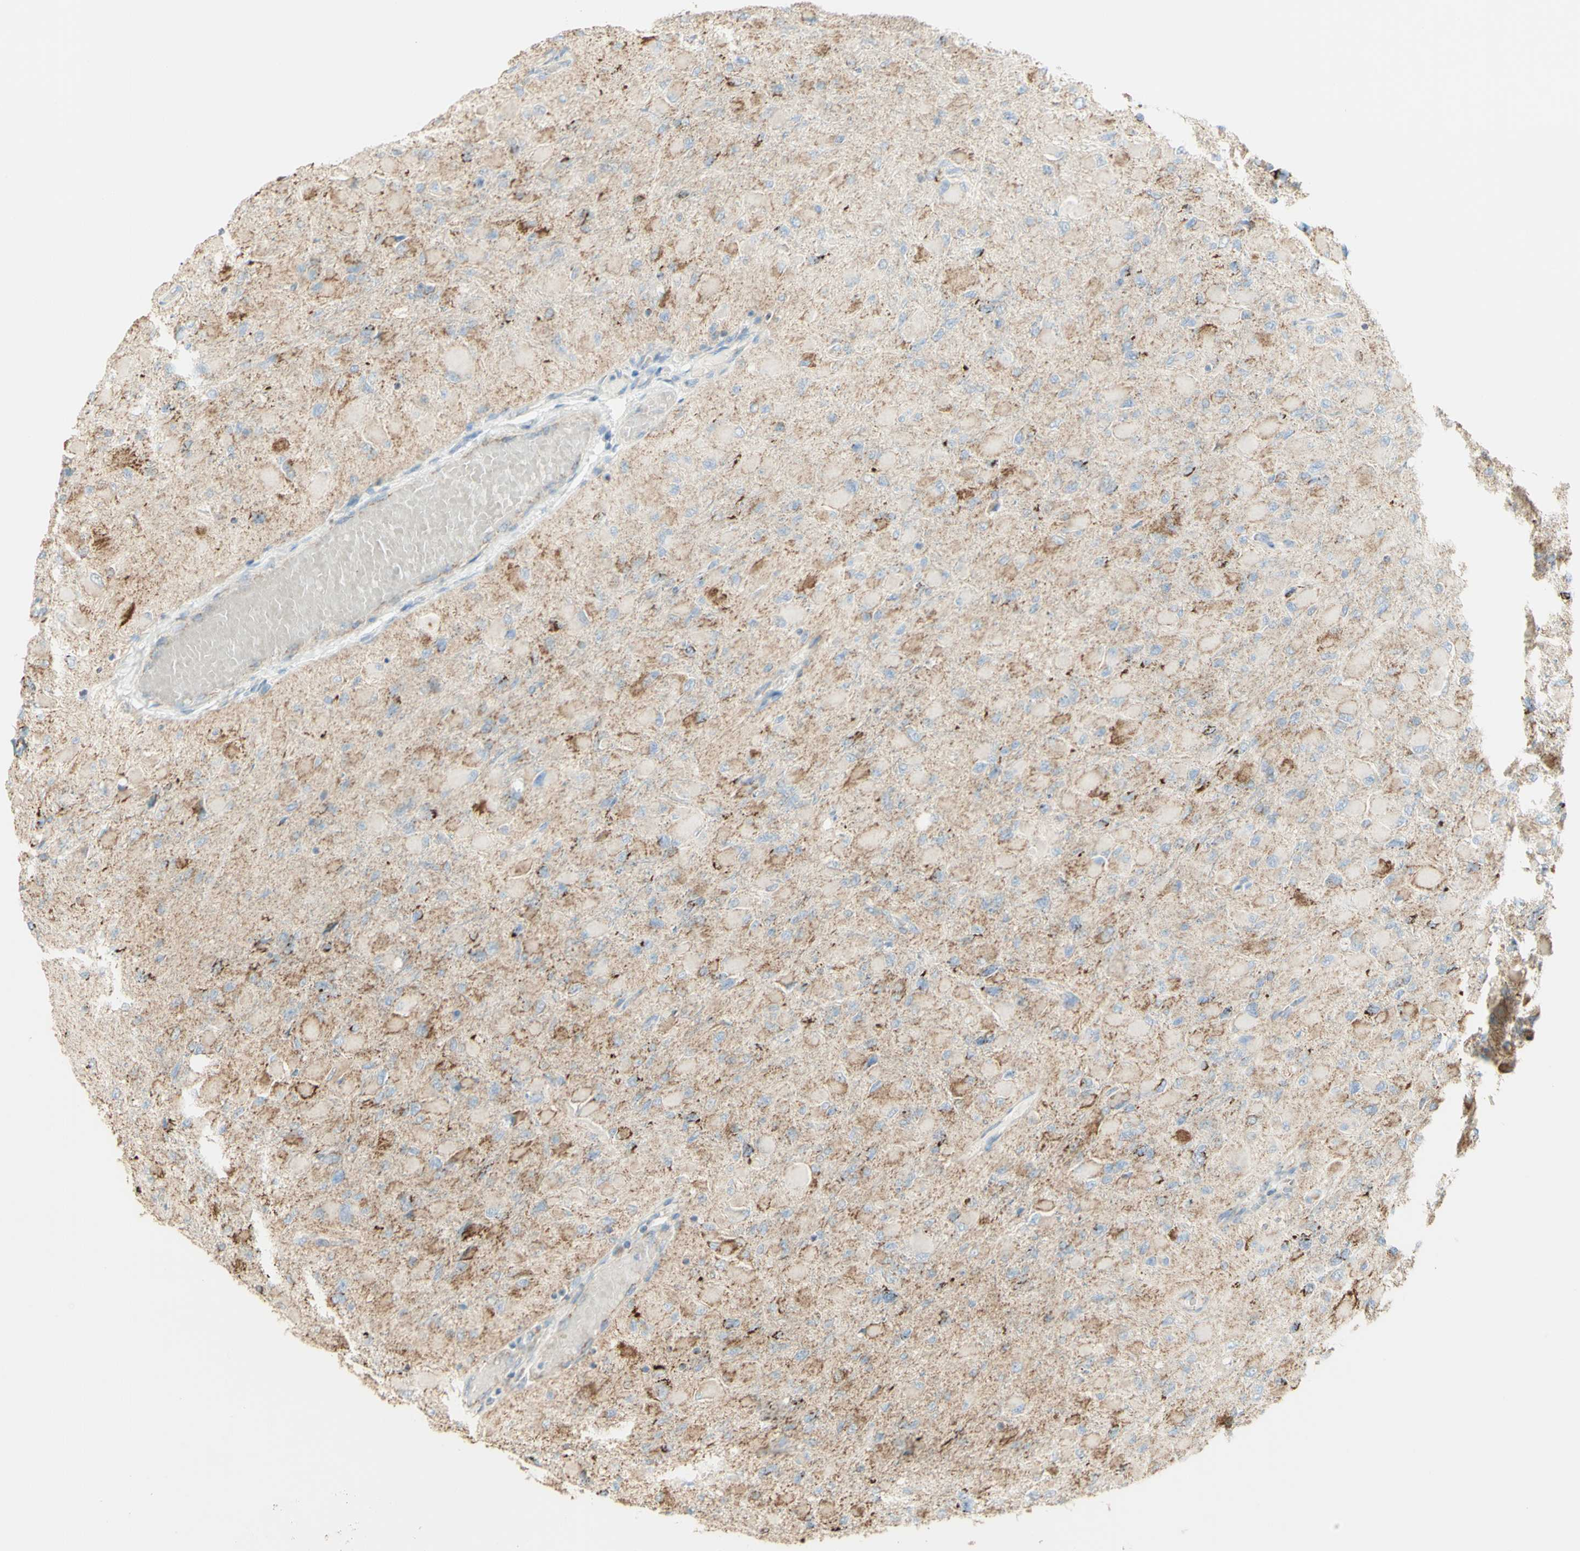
{"staining": {"intensity": "moderate", "quantity": "25%-75%", "location": "cytoplasmic/membranous"}, "tissue": "glioma", "cell_type": "Tumor cells", "image_type": "cancer", "snomed": [{"axis": "morphology", "description": "Glioma, malignant, High grade"}, {"axis": "topography", "description": "Cerebral cortex"}], "caption": "The immunohistochemical stain shows moderate cytoplasmic/membranous positivity in tumor cells of malignant glioma (high-grade) tissue. The staining is performed using DAB (3,3'-diaminobenzidine) brown chromogen to label protein expression. The nuclei are counter-stained blue using hematoxylin.", "gene": "LETM1", "patient": {"sex": "female", "age": 36}}